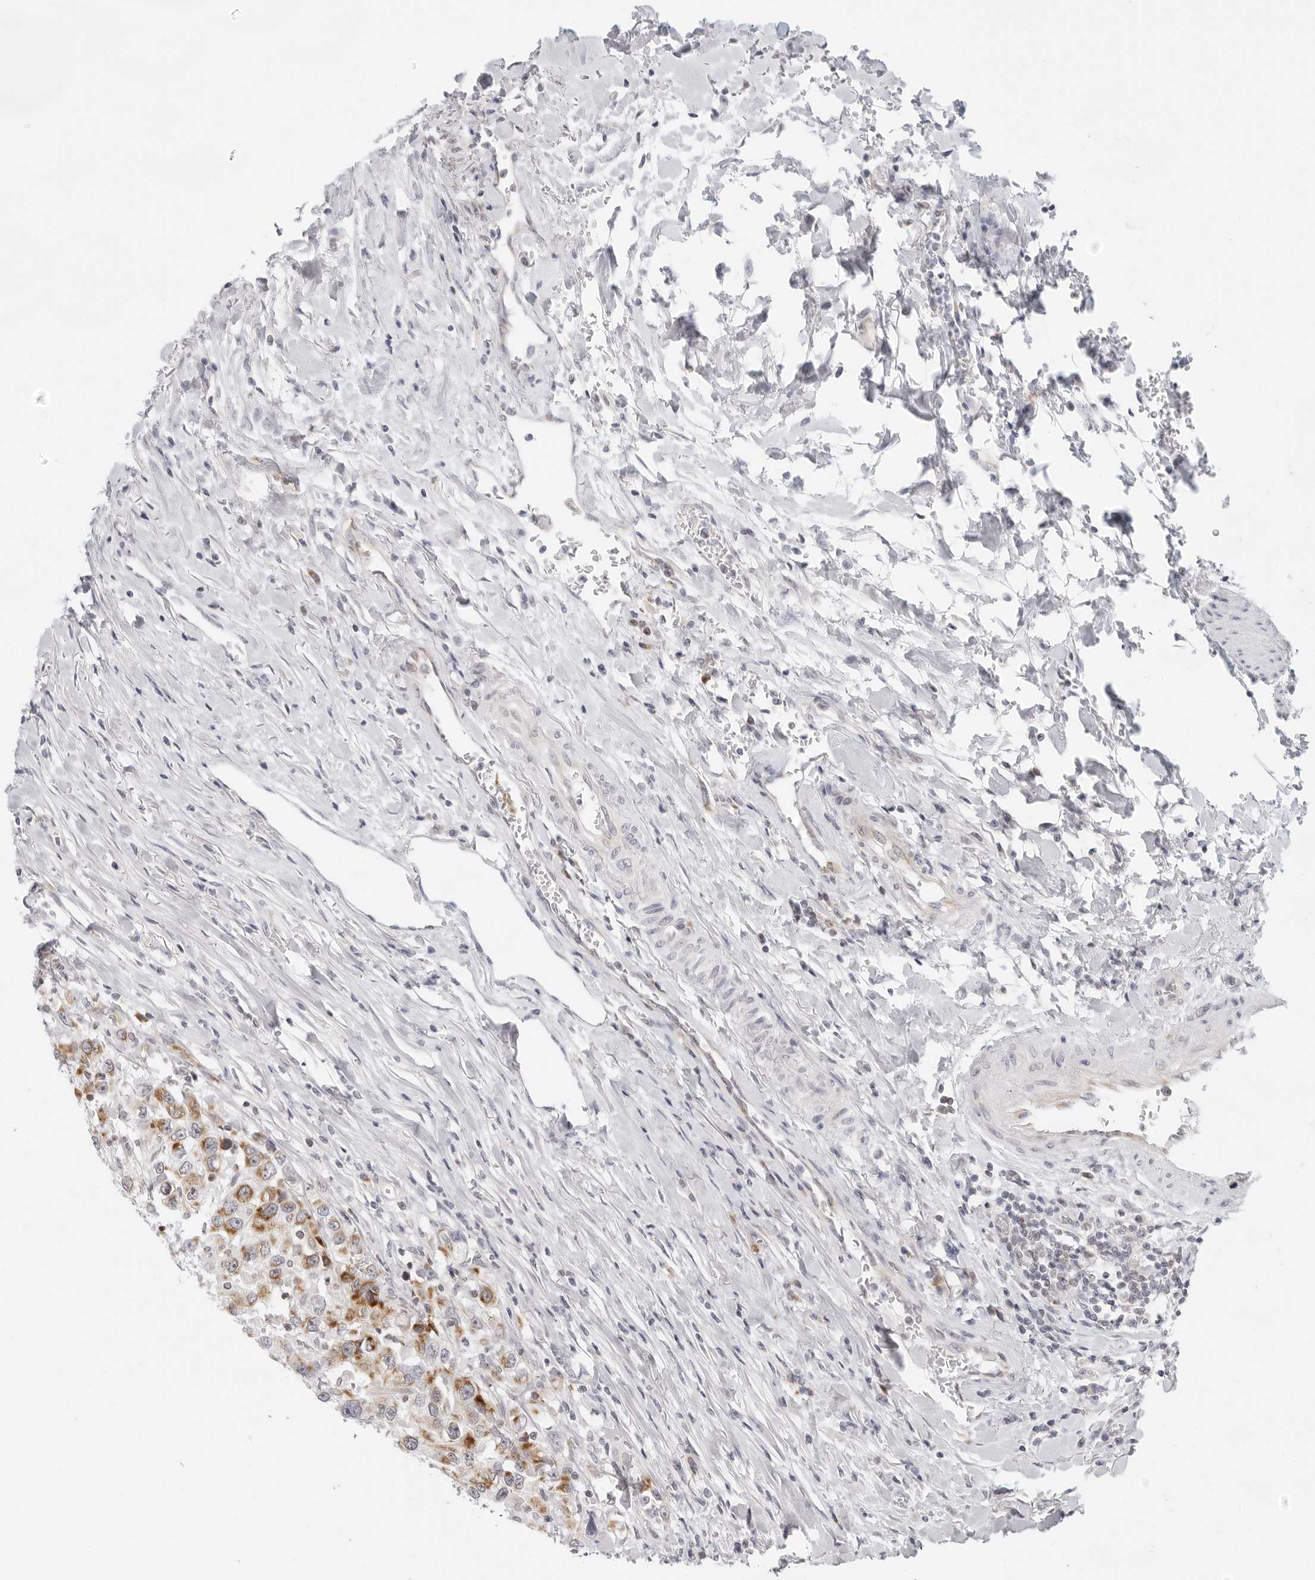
{"staining": {"intensity": "moderate", "quantity": ">75%", "location": "cytoplasmic/membranous"}, "tissue": "urothelial cancer", "cell_type": "Tumor cells", "image_type": "cancer", "snomed": [{"axis": "morphology", "description": "Urothelial carcinoma, High grade"}, {"axis": "topography", "description": "Urinary bladder"}], "caption": "The micrograph demonstrates immunohistochemical staining of urothelial cancer. There is moderate cytoplasmic/membranous expression is present in about >75% of tumor cells.", "gene": "CIART", "patient": {"sex": "female", "age": 80}}